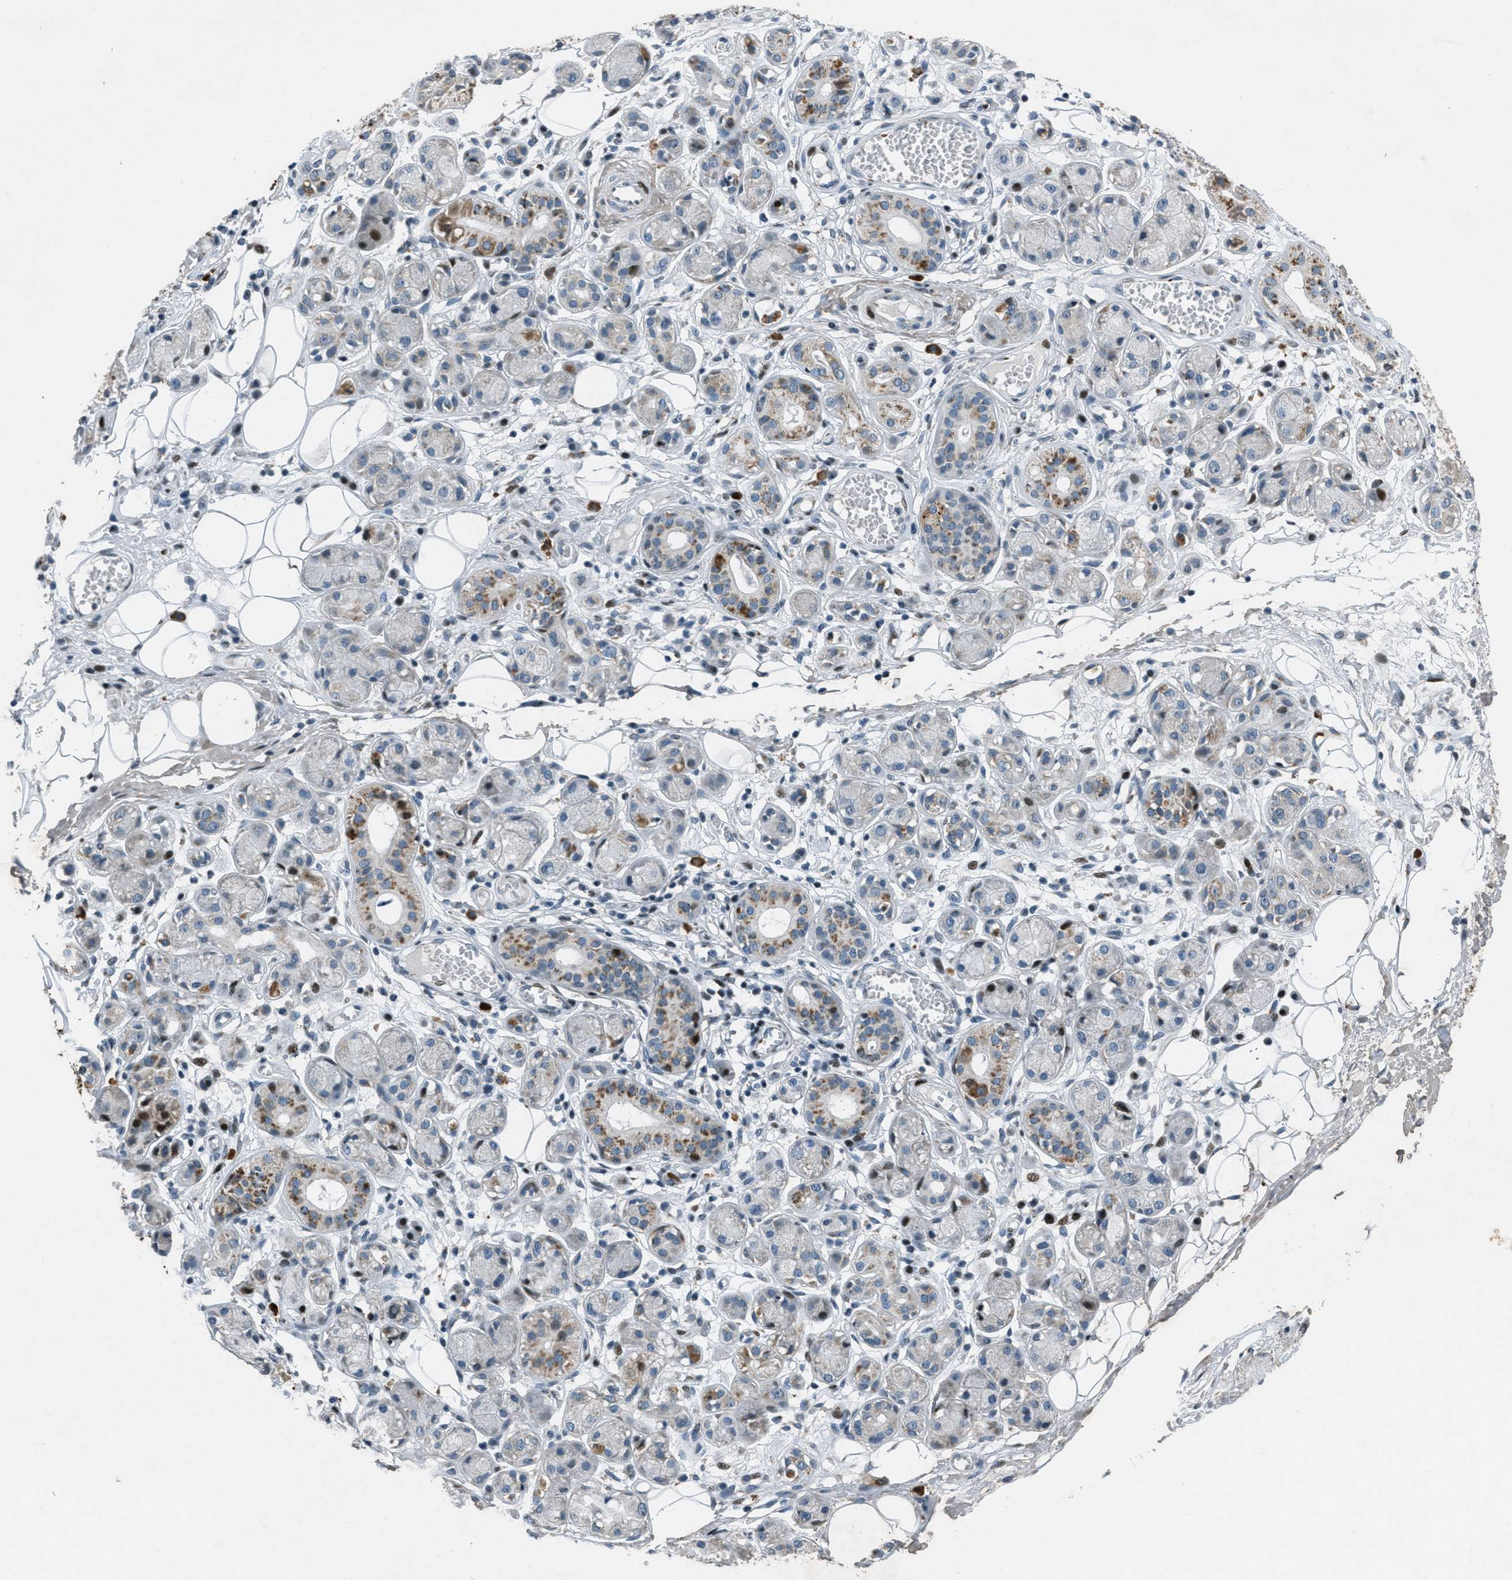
{"staining": {"intensity": "negative", "quantity": "none", "location": "none"}, "tissue": "adipose tissue", "cell_type": "Adipocytes", "image_type": "normal", "snomed": [{"axis": "morphology", "description": "Normal tissue, NOS"}, {"axis": "morphology", "description": "Inflammation, NOS"}, {"axis": "topography", "description": "Salivary gland"}, {"axis": "topography", "description": "Peripheral nerve tissue"}], "caption": "This is a histopathology image of immunohistochemistry staining of normal adipose tissue, which shows no staining in adipocytes. (Immunohistochemistry, brightfield microscopy, high magnification).", "gene": "GPC6", "patient": {"sex": "female", "age": 75}}